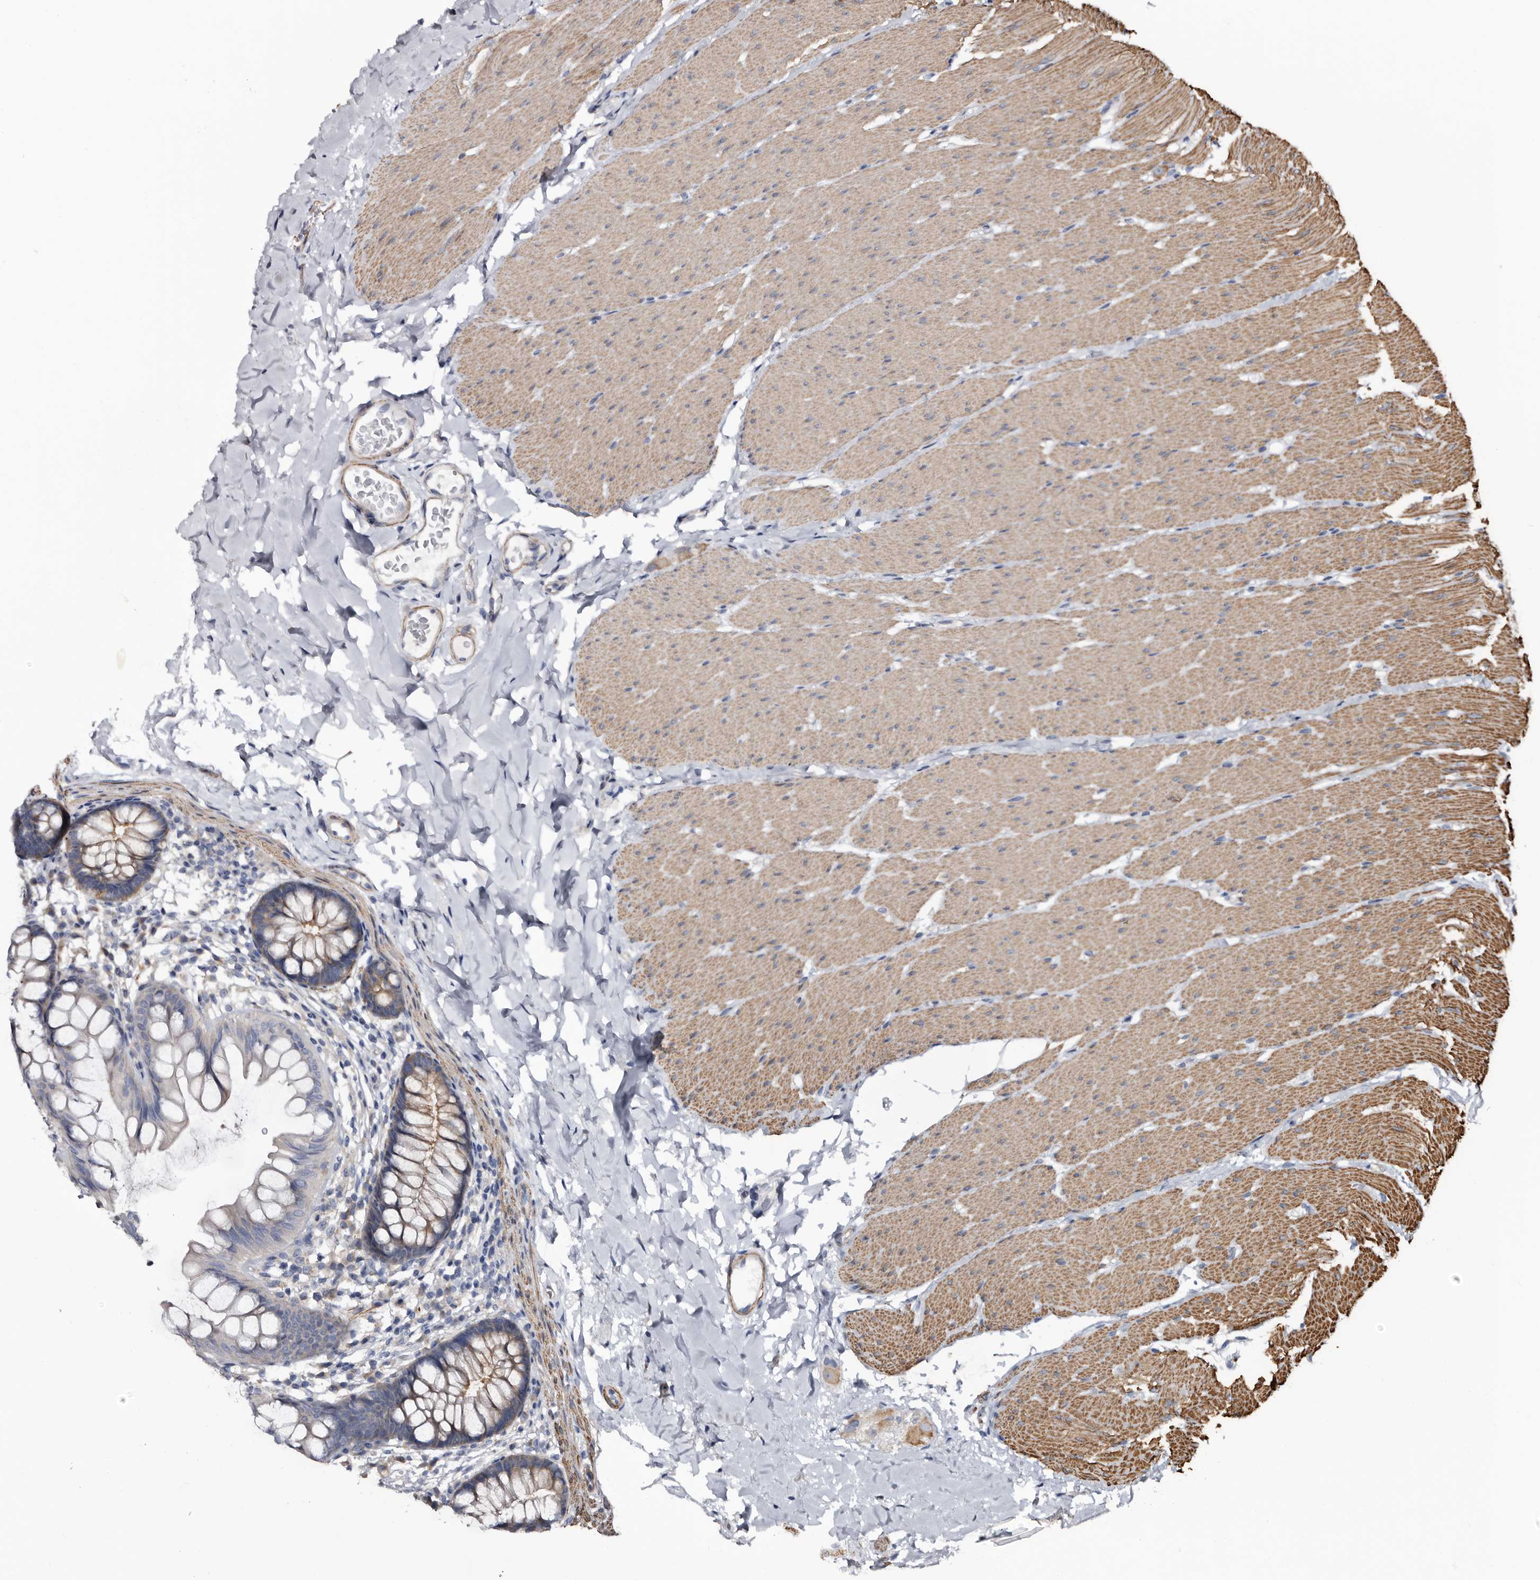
{"staining": {"intensity": "moderate", "quantity": ">75%", "location": "cytoplasmic/membranous"}, "tissue": "colon", "cell_type": "Endothelial cells", "image_type": "normal", "snomed": [{"axis": "morphology", "description": "Normal tissue, NOS"}, {"axis": "topography", "description": "Colon"}], "caption": "The immunohistochemical stain labels moderate cytoplasmic/membranous positivity in endothelial cells of normal colon.", "gene": "IARS1", "patient": {"sex": "female", "age": 62}}